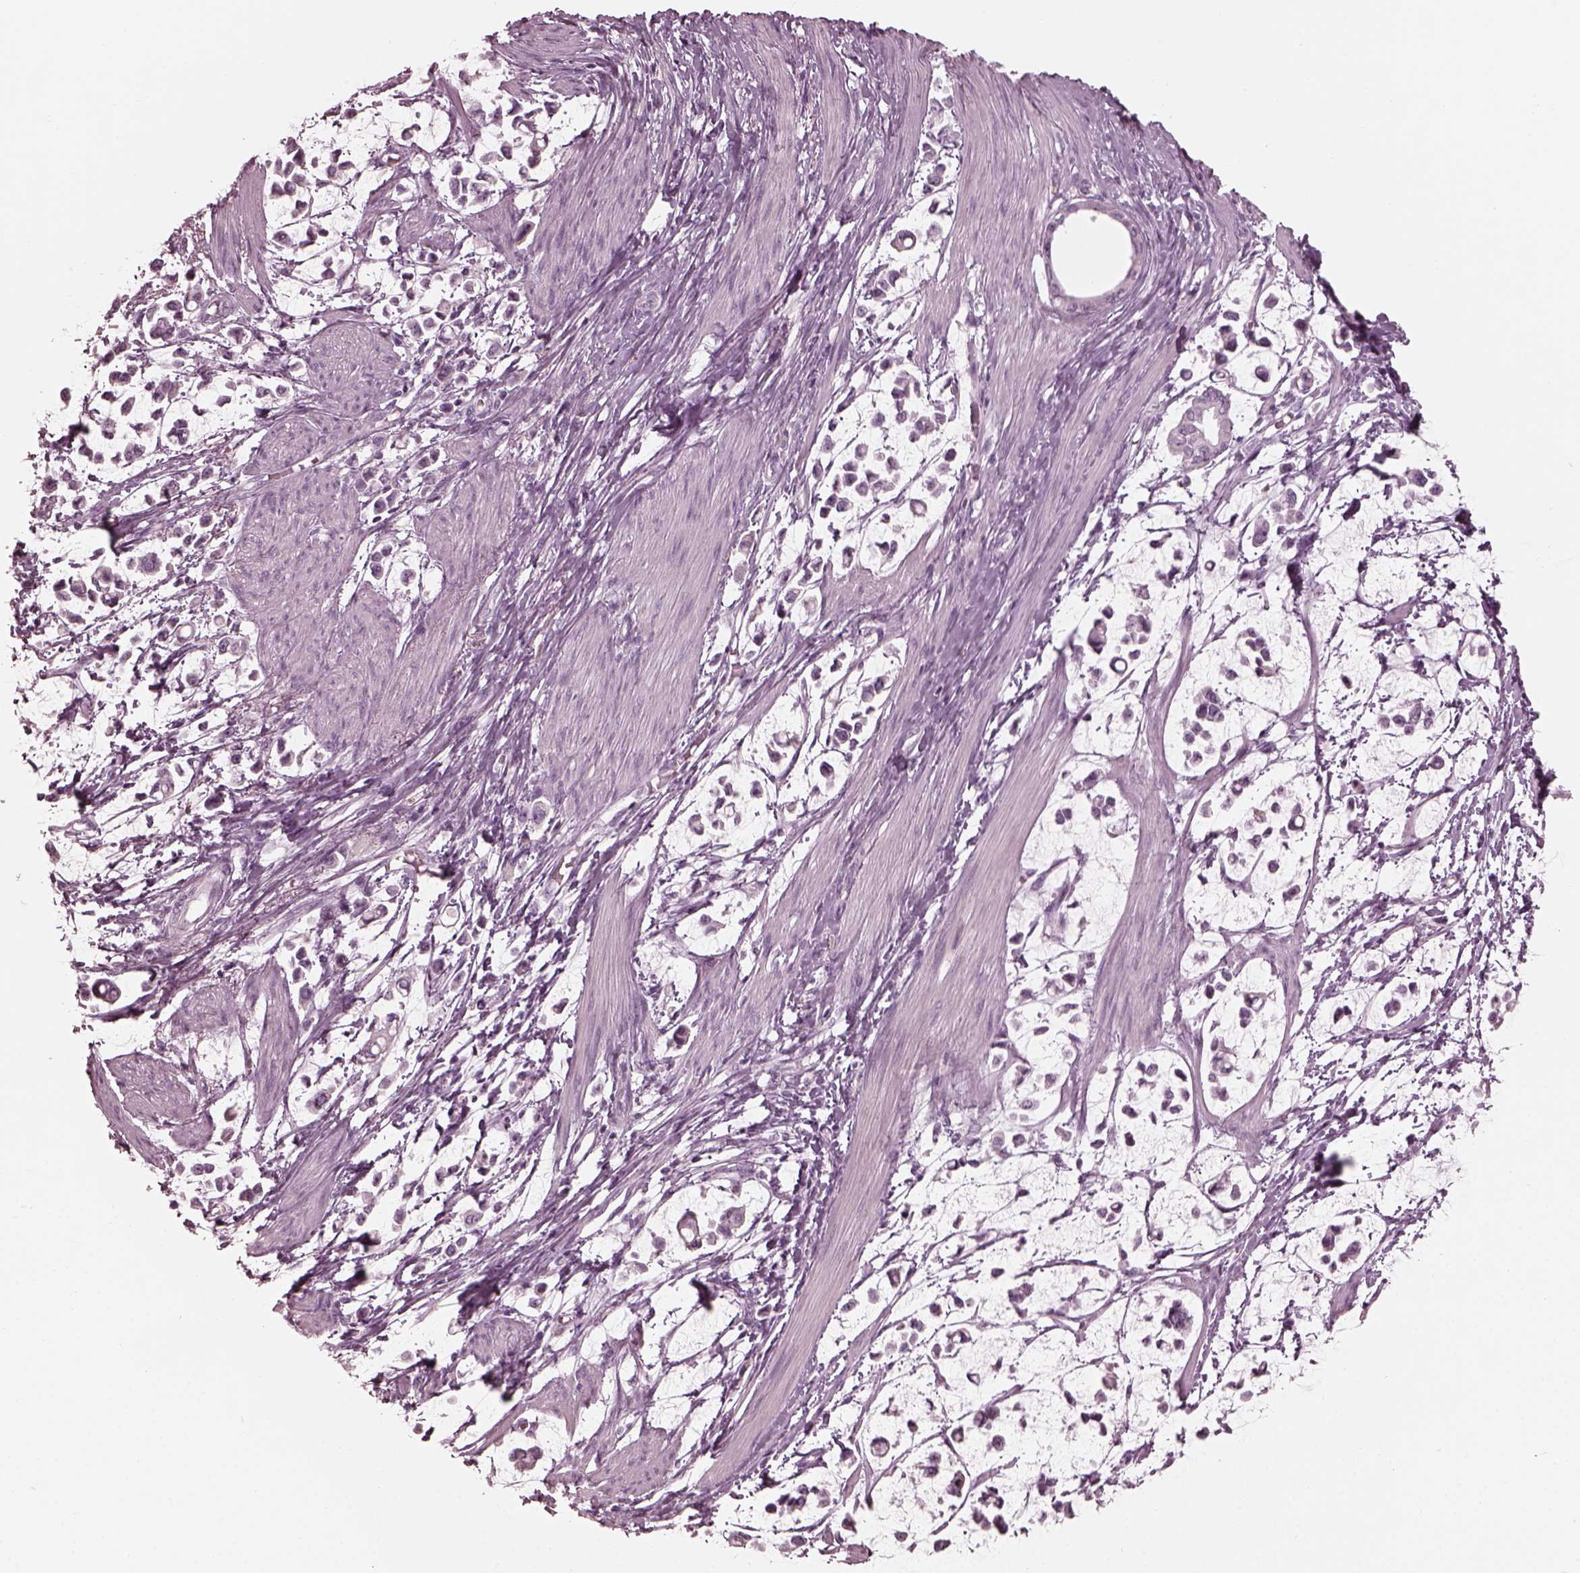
{"staining": {"intensity": "negative", "quantity": "none", "location": "none"}, "tissue": "stomach cancer", "cell_type": "Tumor cells", "image_type": "cancer", "snomed": [{"axis": "morphology", "description": "Adenocarcinoma, NOS"}, {"axis": "topography", "description": "Stomach"}], "caption": "DAB immunohistochemical staining of human stomach cancer (adenocarcinoma) shows no significant expression in tumor cells.", "gene": "SAXO2", "patient": {"sex": "male", "age": 82}}